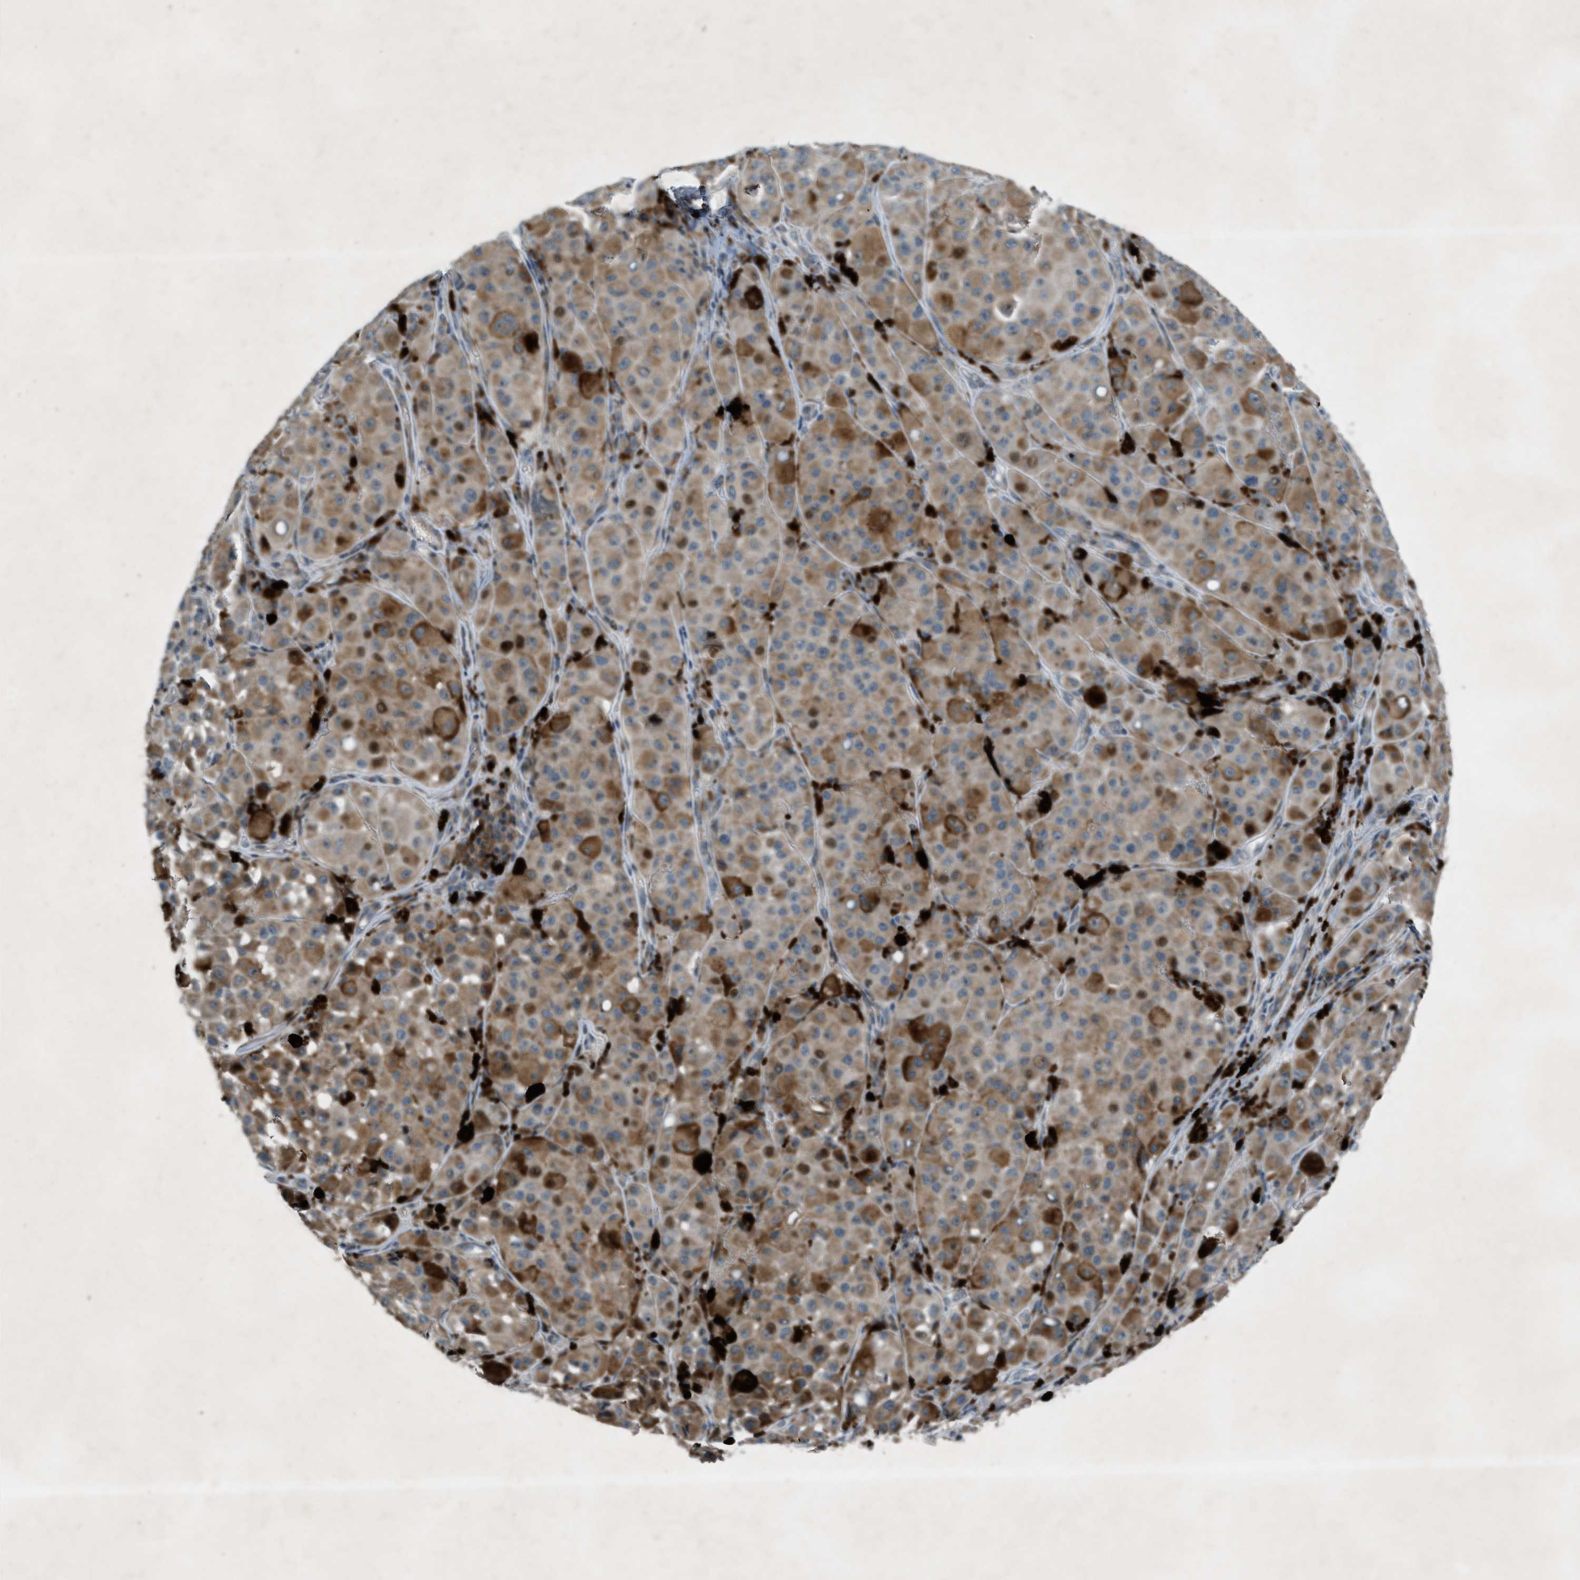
{"staining": {"intensity": "moderate", "quantity": ">75%", "location": "cytoplasmic/membranous"}, "tissue": "melanoma", "cell_type": "Tumor cells", "image_type": "cancer", "snomed": [{"axis": "morphology", "description": "Malignant melanoma, NOS"}, {"axis": "topography", "description": "Skin"}], "caption": "Immunohistochemical staining of malignant melanoma displays medium levels of moderate cytoplasmic/membranous protein positivity in approximately >75% of tumor cells. (DAB IHC, brown staining for protein, blue staining for nuclei).", "gene": "CLEC2D", "patient": {"sex": "male", "age": 84}}